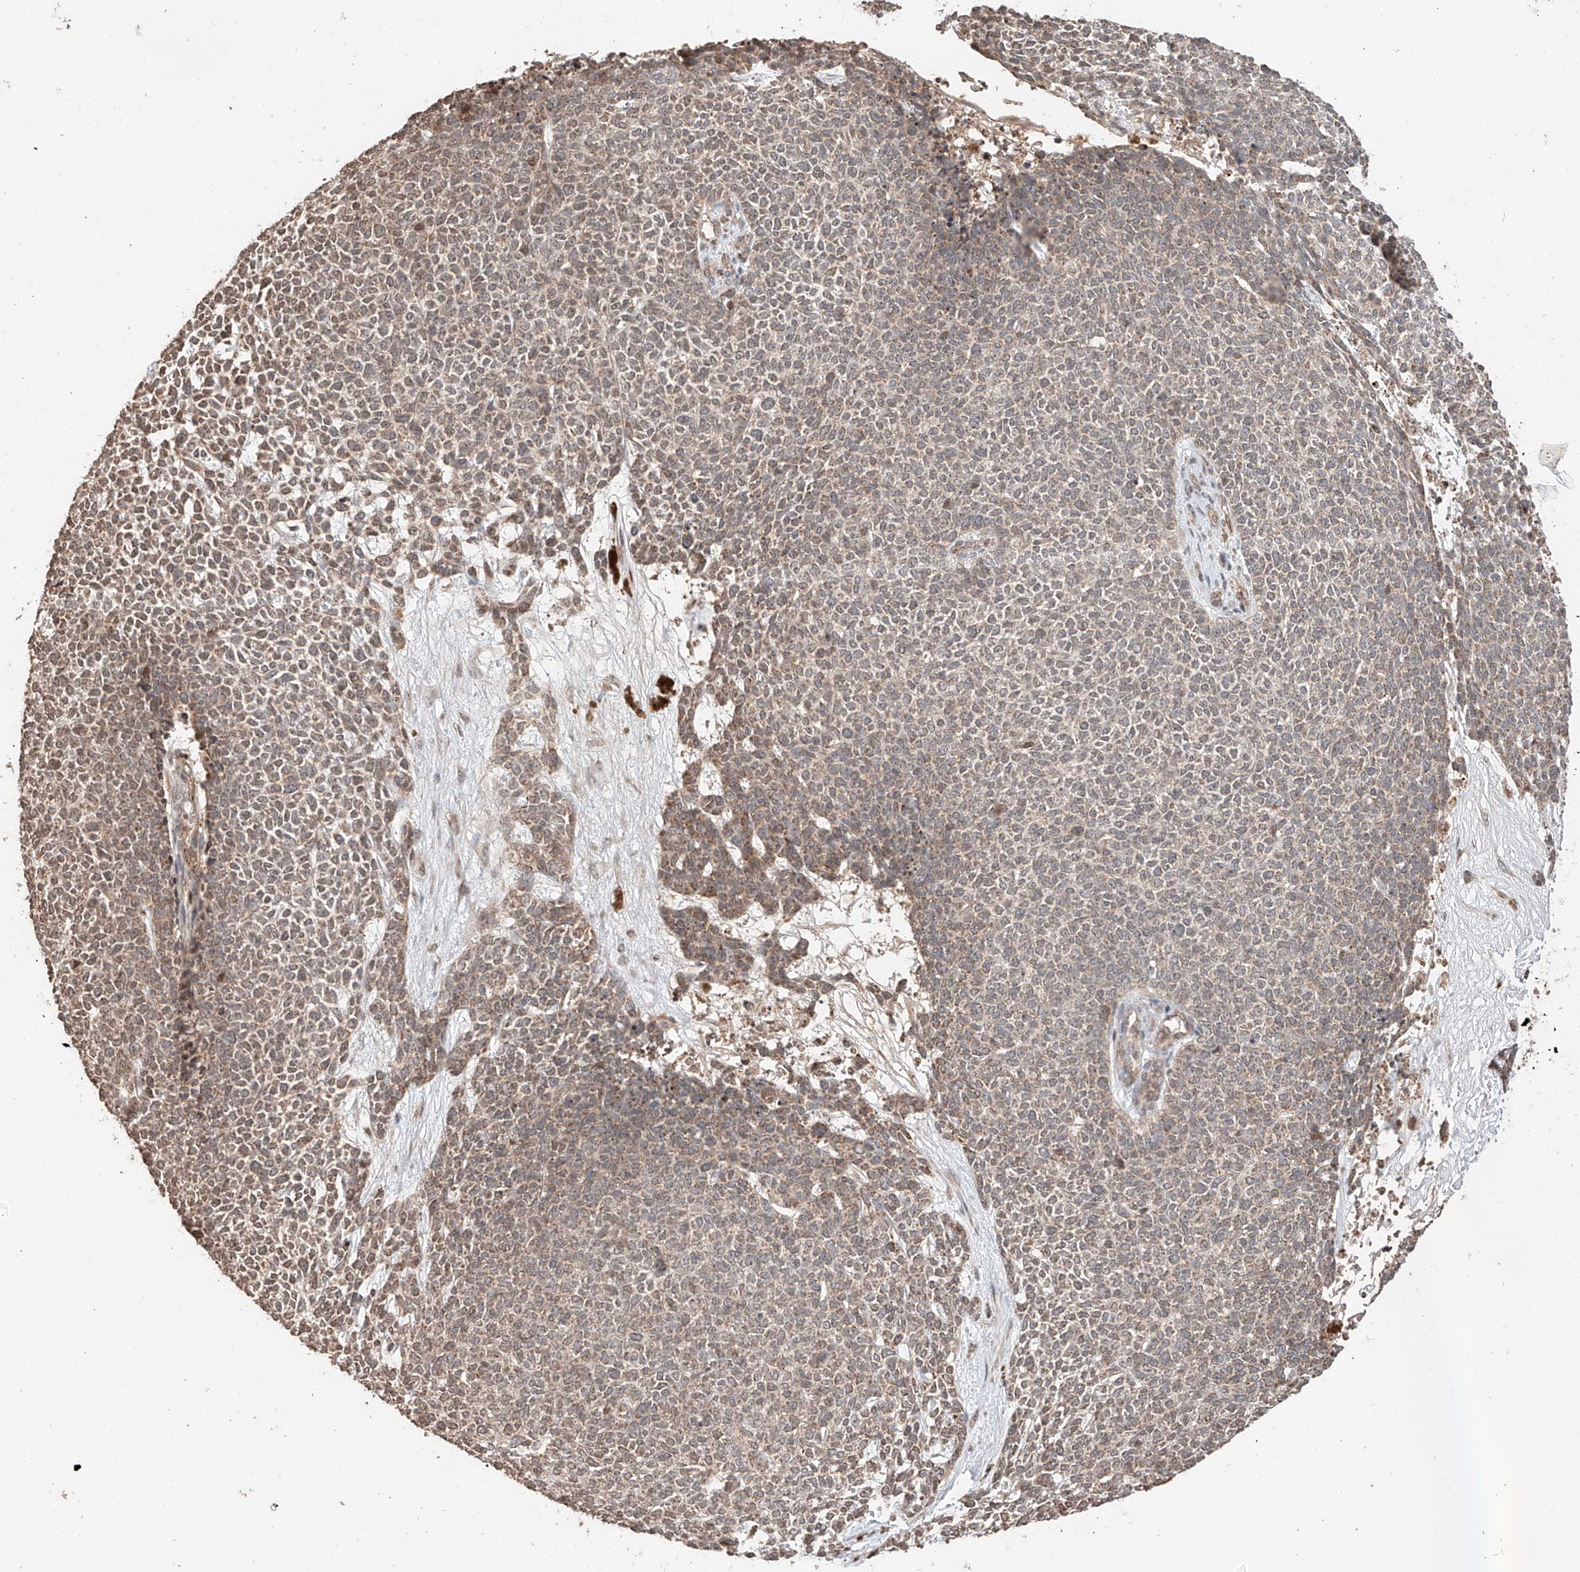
{"staining": {"intensity": "moderate", "quantity": "25%-75%", "location": "cytoplasmic/membranous"}, "tissue": "skin cancer", "cell_type": "Tumor cells", "image_type": "cancer", "snomed": [{"axis": "morphology", "description": "Basal cell carcinoma"}, {"axis": "topography", "description": "Skin"}], "caption": "Moderate cytoplasmic/membranous protein positivity is present in approximately 25%-75% of tumor cells in basal cell carcinoma (skin). (DAB (3,3'-diaminobenzidine) IHC, brown staining for protein, blue staining for nuclei).", "gene": "ARHGAP33", "patient": {"sex": "female", "age": 84}}